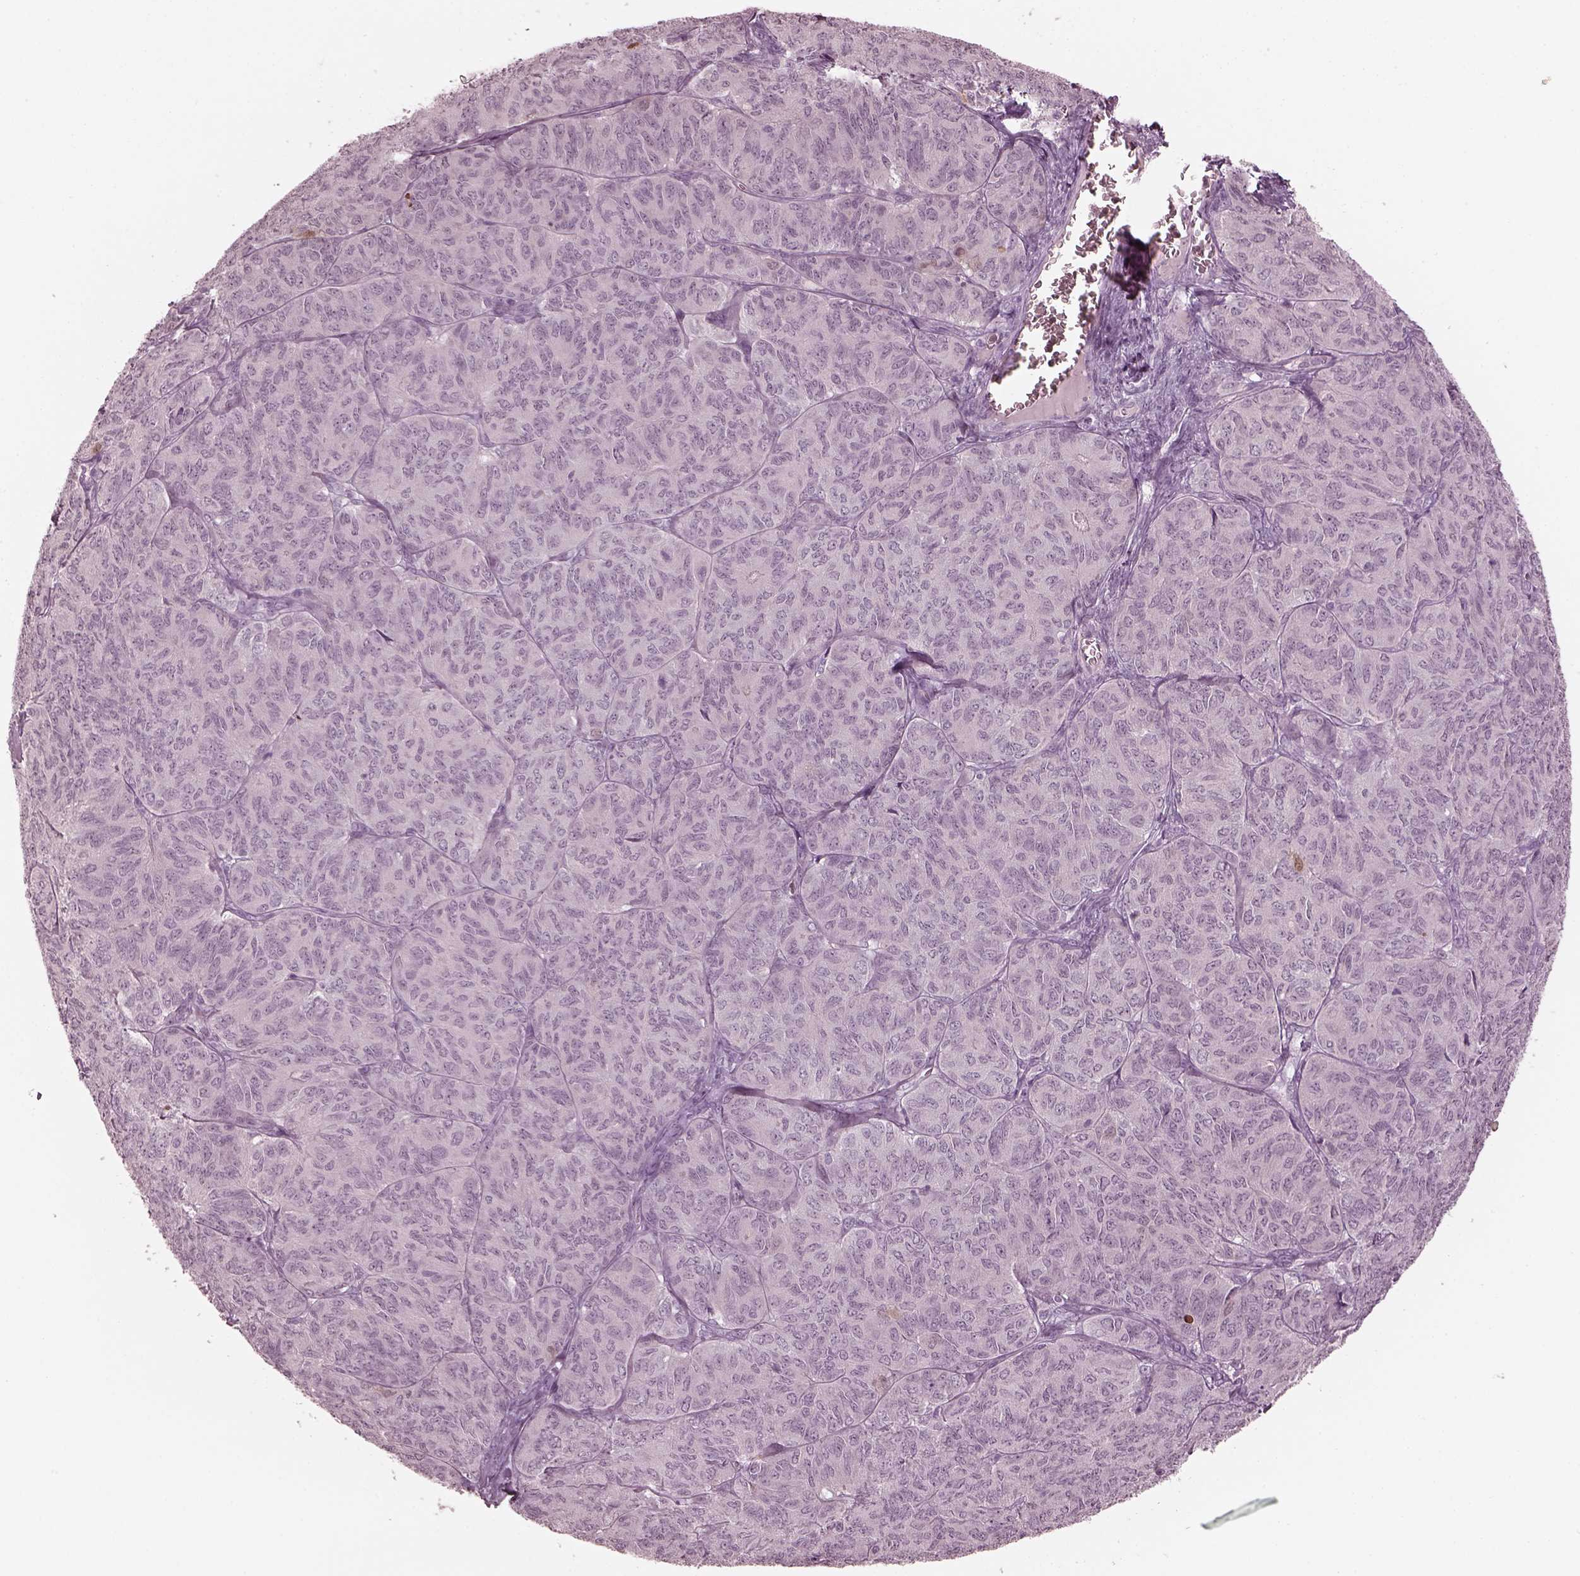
{"staining": {"intensity": "negative", "quantity": "none", "location": "none"}, "tissue": "ovarian cancer", "cell_type": "Tumor cells", "image_type": "cancer", "snomed": [{"axis": "morphology", "description": "Carcinoma, endometroid"}, {"axis": "topography", "description": "Ovary"}], "caption": "Histopathology image shows no significant protein expression in tumor cells of ovarian cancer (endometroid carcinoma).", "gene": "C2orf81", "patient": {"sex": "female", "age": 80}}